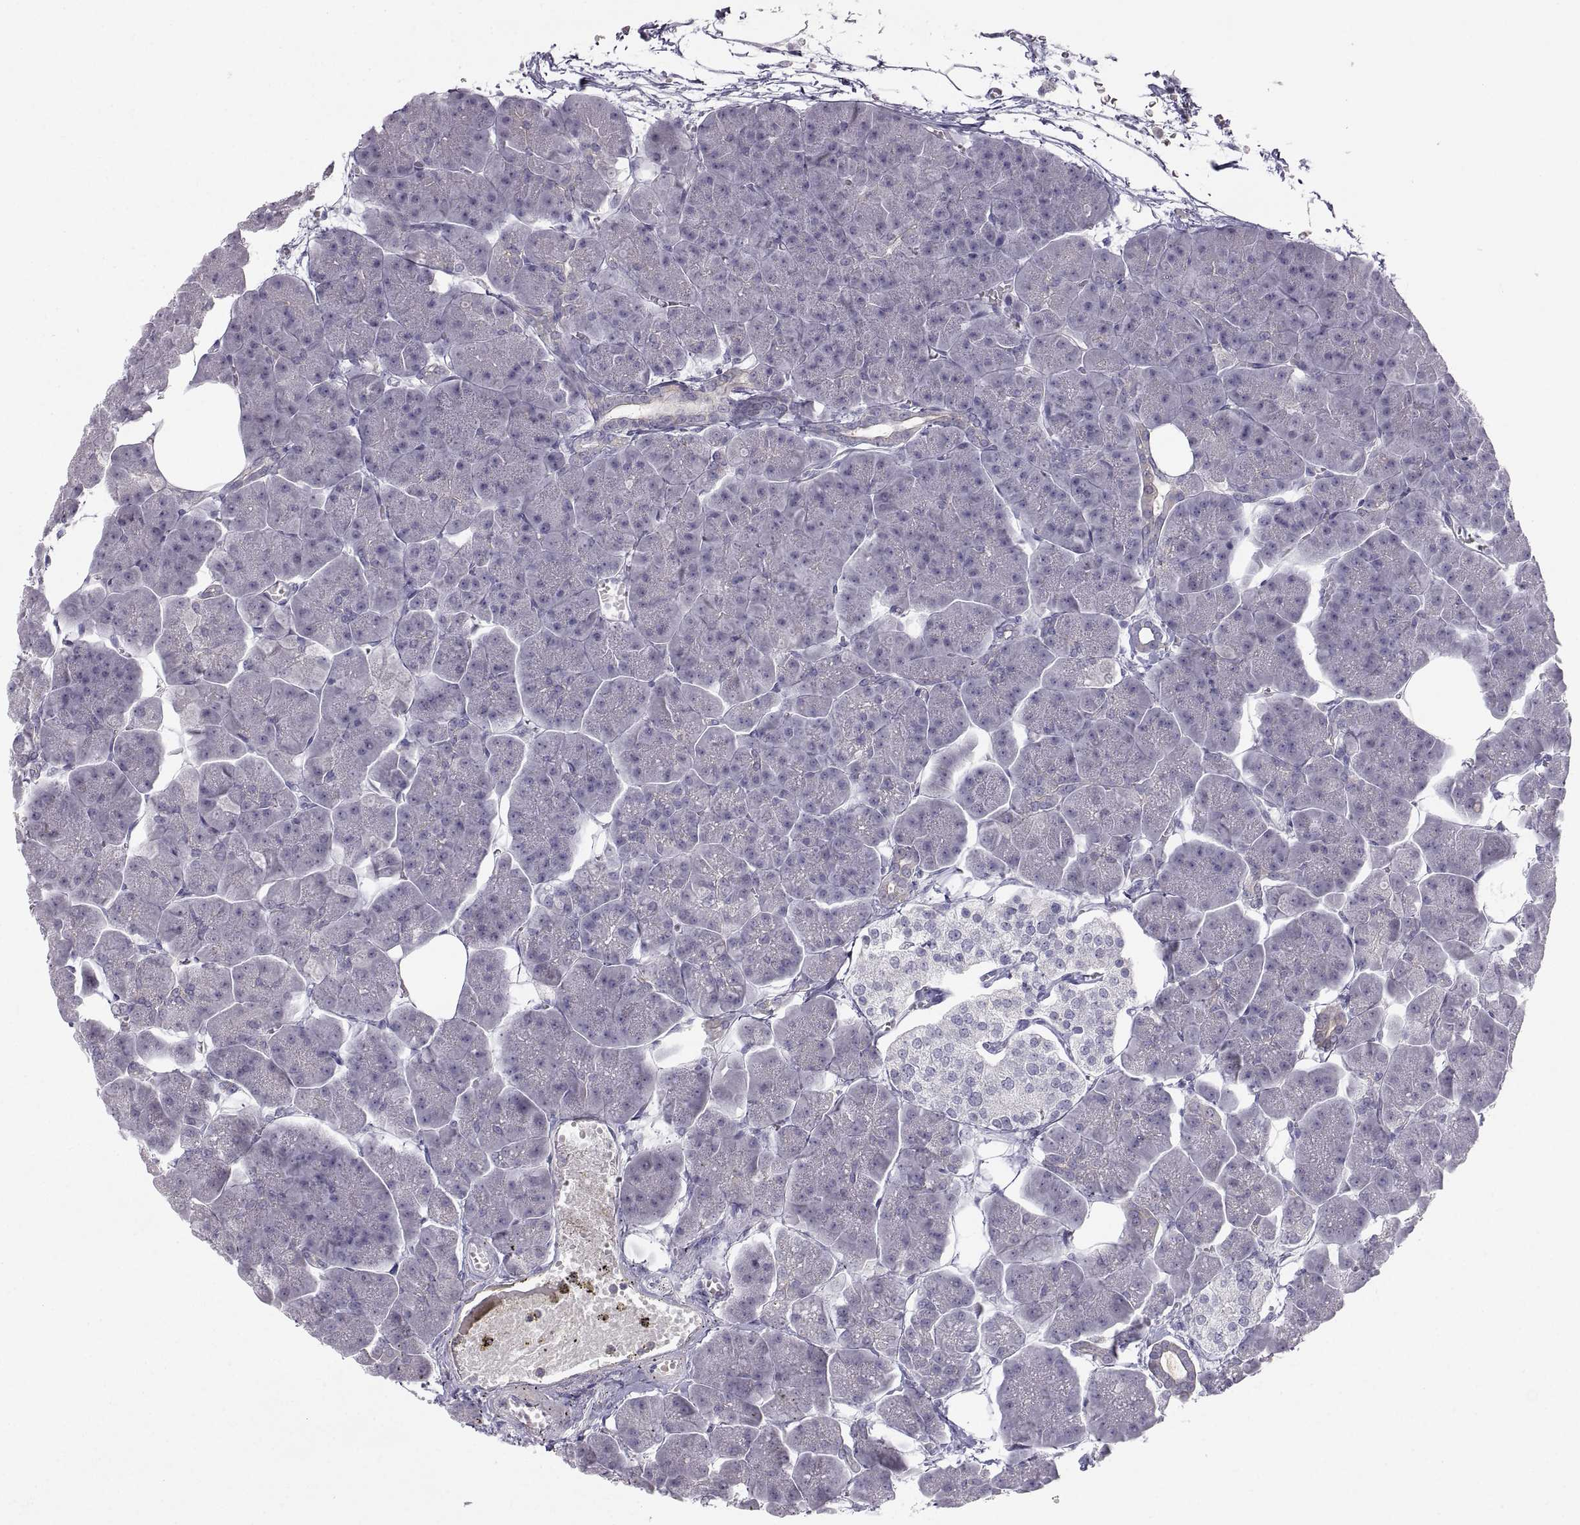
{"staining": {"intensity": "negative", "quantity": "none", "location": "none"}, "tissue": "pancreas", "cell_type": "Exocrine glandular cells", "image_type": "normal", "snomed": [{"axis": "morphology", "description": "Normal tissue, NOS"}, {"axis": "topography", "description": "Adipose tissue"}, {"axis": "topography", "description": "Pancreas"}, {"axis": "topography", "description": "Peripheral nerve tissue"}], "caption": "Immunohistochemistry photomicrograph of unremarkable pancreas: human pancreas stained with DAB displays no significant protein staining in exocrine glandular cells. (DAB immunohistochemistry with hematoxylin counter stain).", "gene": "ZNF185", "patient": {"sex": "female", "age": 58}}